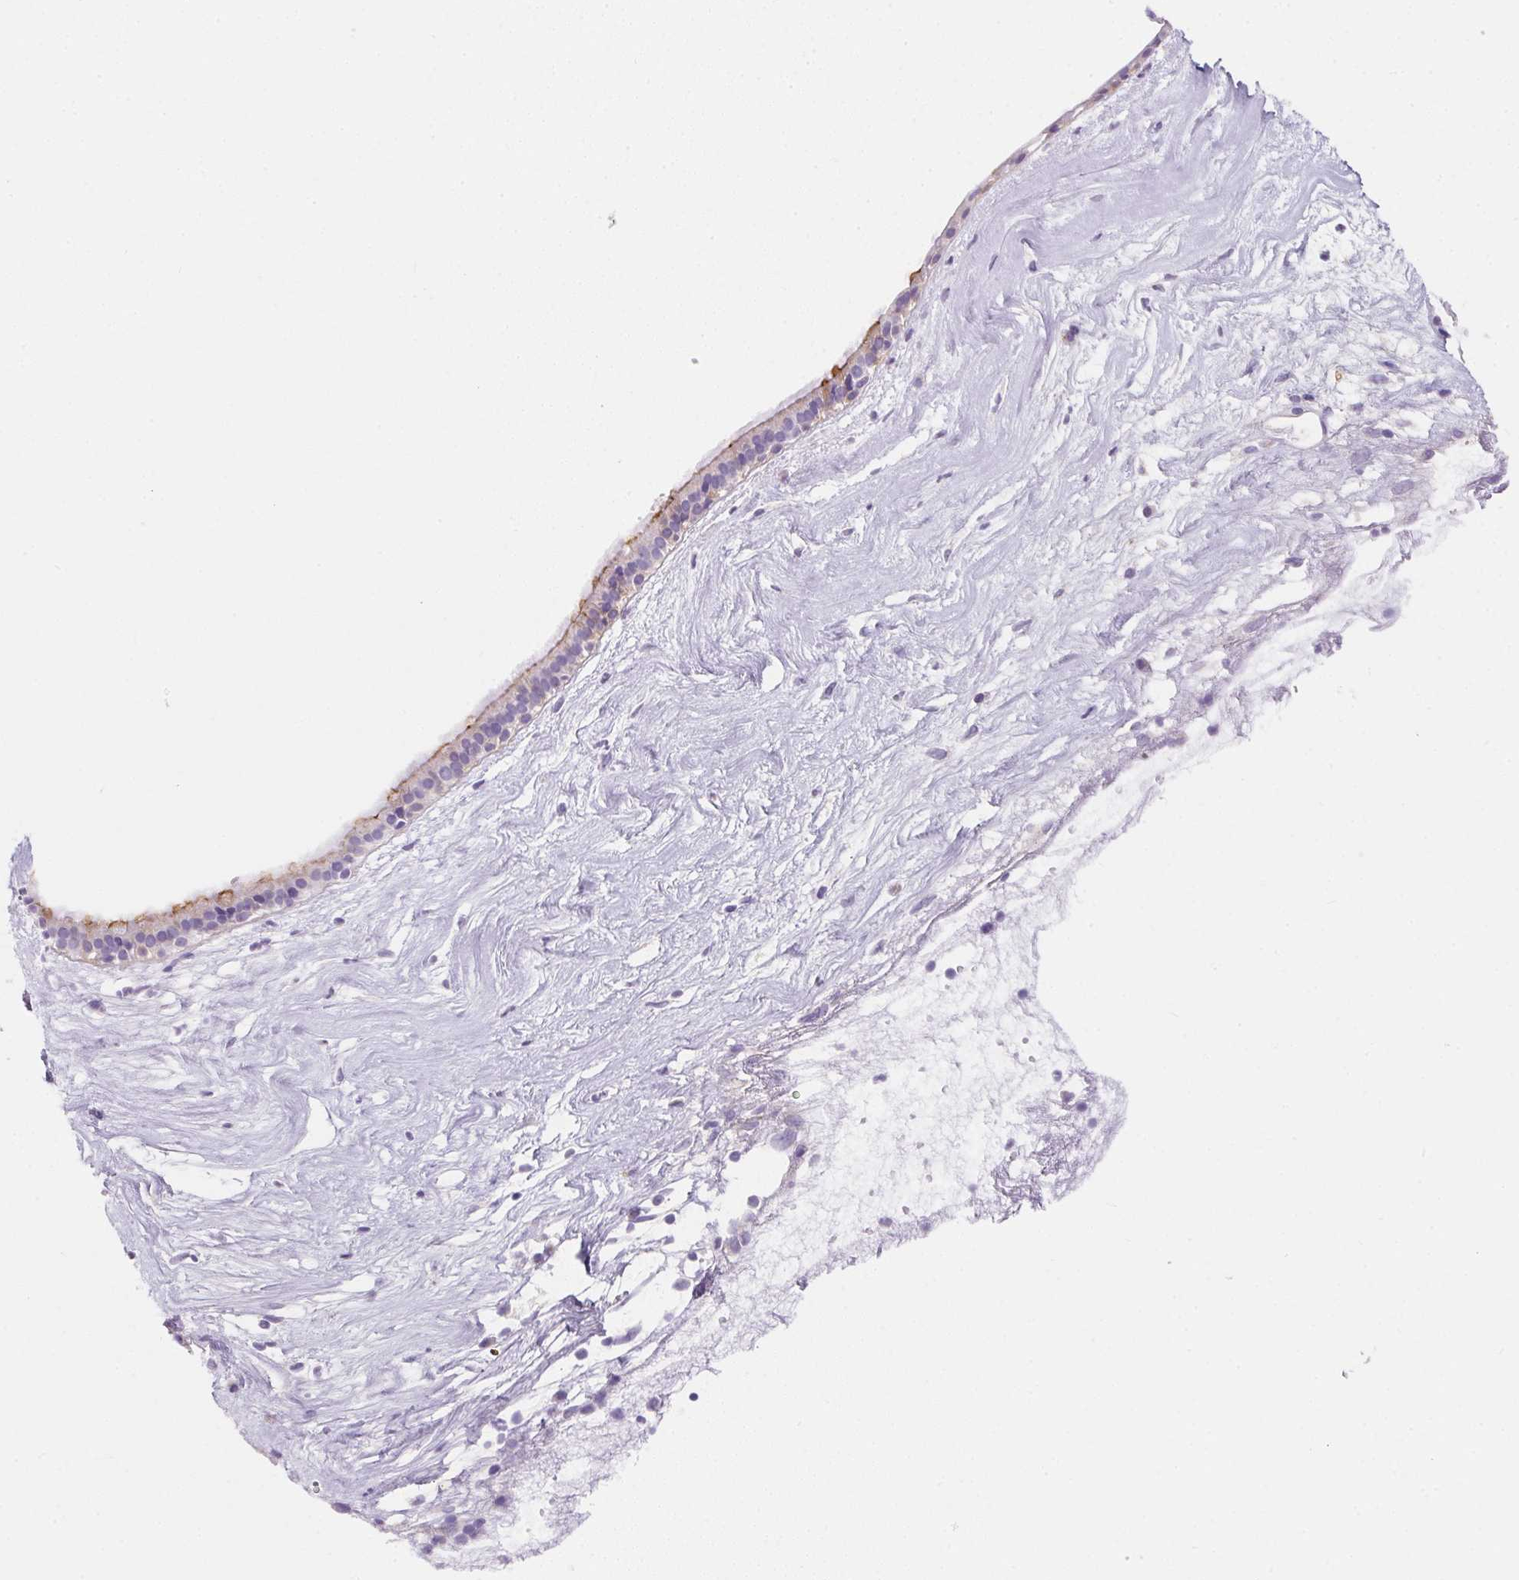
{"staining": {"intensity": "moderate", "quantity": "25%-75%", "location": "cytoplasmic/membranous"}, "tissue": "nasopharynx", "cell_type": "Respiratory epithelial cells", "image_type": "normal", "snomed": [{"axis": "morphology", "description": "Normal tissue, NOS"}, {"axis": "topography", "description": "Nasopharynx"}], "caption": "Nasopharynx stained for a protein exhibits moderate cytoplasmic/membranous positivity in respiratory epithelial cells. (IHC, brightfield microscopy, high magnification).", "gene": "AQP5", "patient": {"sex": "male", "age": 24}}